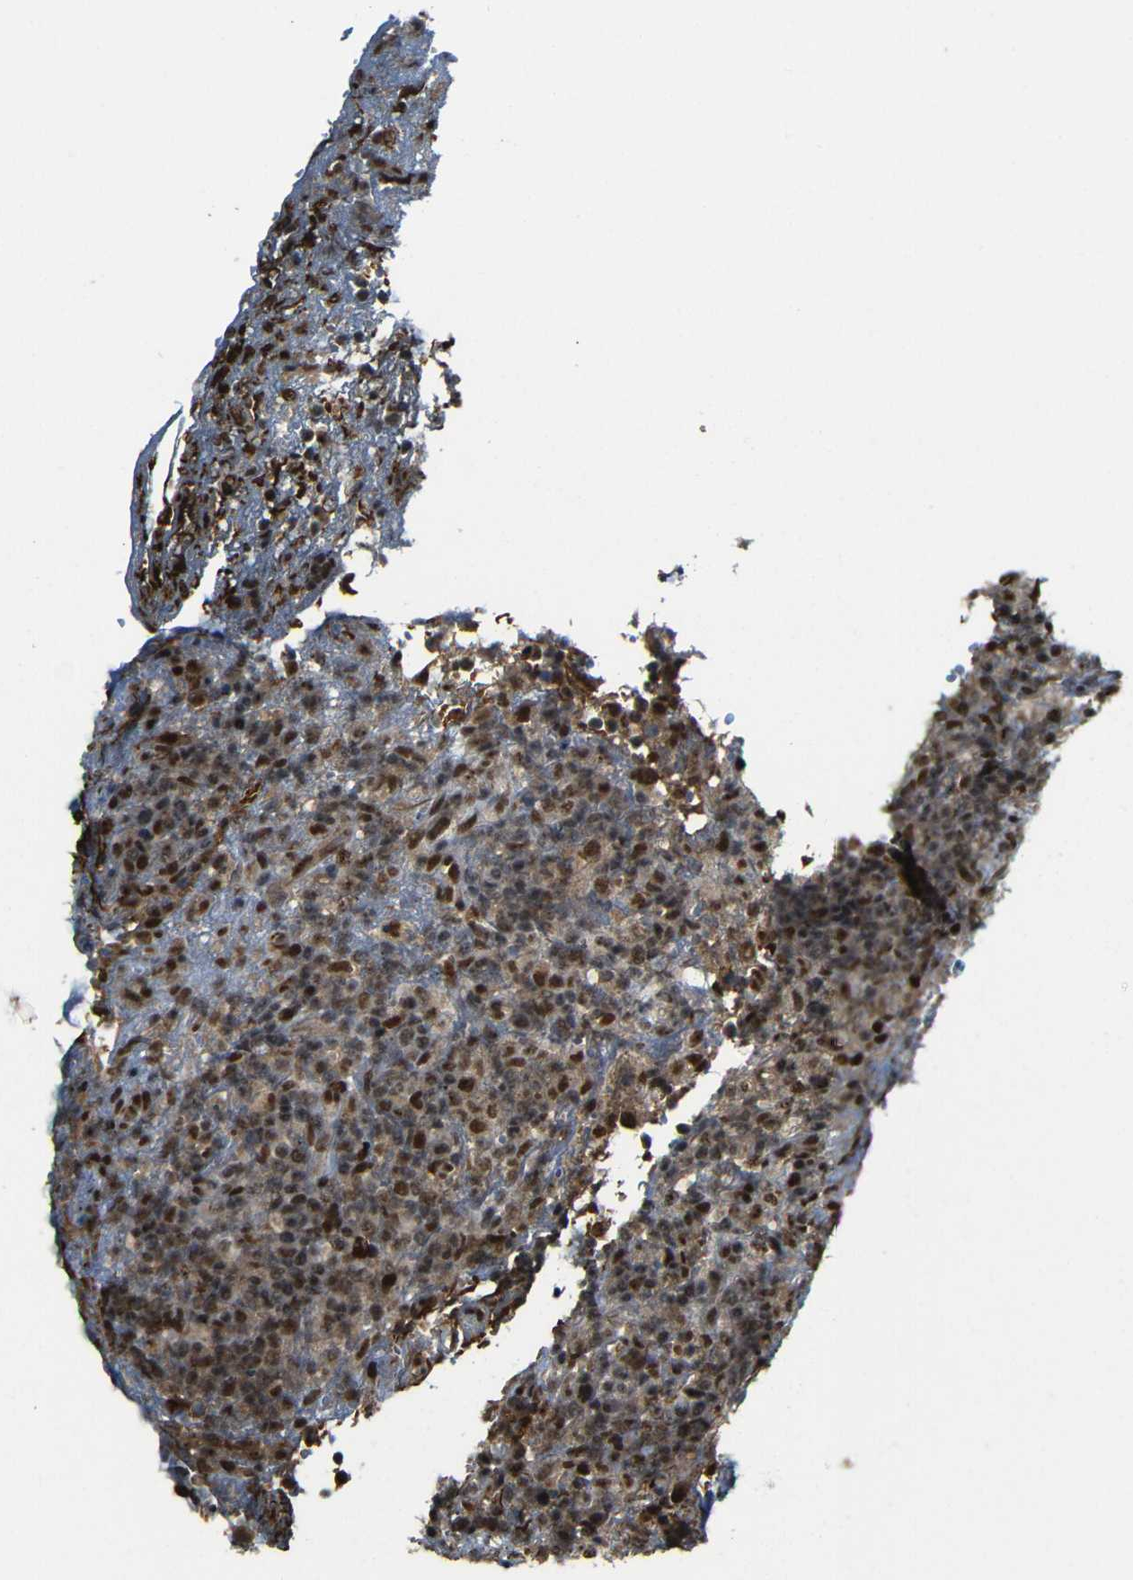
{"staining": {"intensity": "strong", "quantity": ">75%", "location": "nuclear"}, "tissue": "lymphoma", "cell_type": "Tumor cells", "image_type": "cancer", "snomed": [{"axis": "morphology", "description": "Malignant lymphoma, non-Hodgkin's type, High grade"}, {"axis": "topography", "description": "Lymph node"}], "caption": "Immunohistochemical staining of human high-grade malignant lymphoma, non-Hodgkin's type demonstrates high levels of strong nuclear staining in approximately >75% of tumor cells.", "gene": "TCF7L2", "patient": {"sex": "female", "age": 76}}